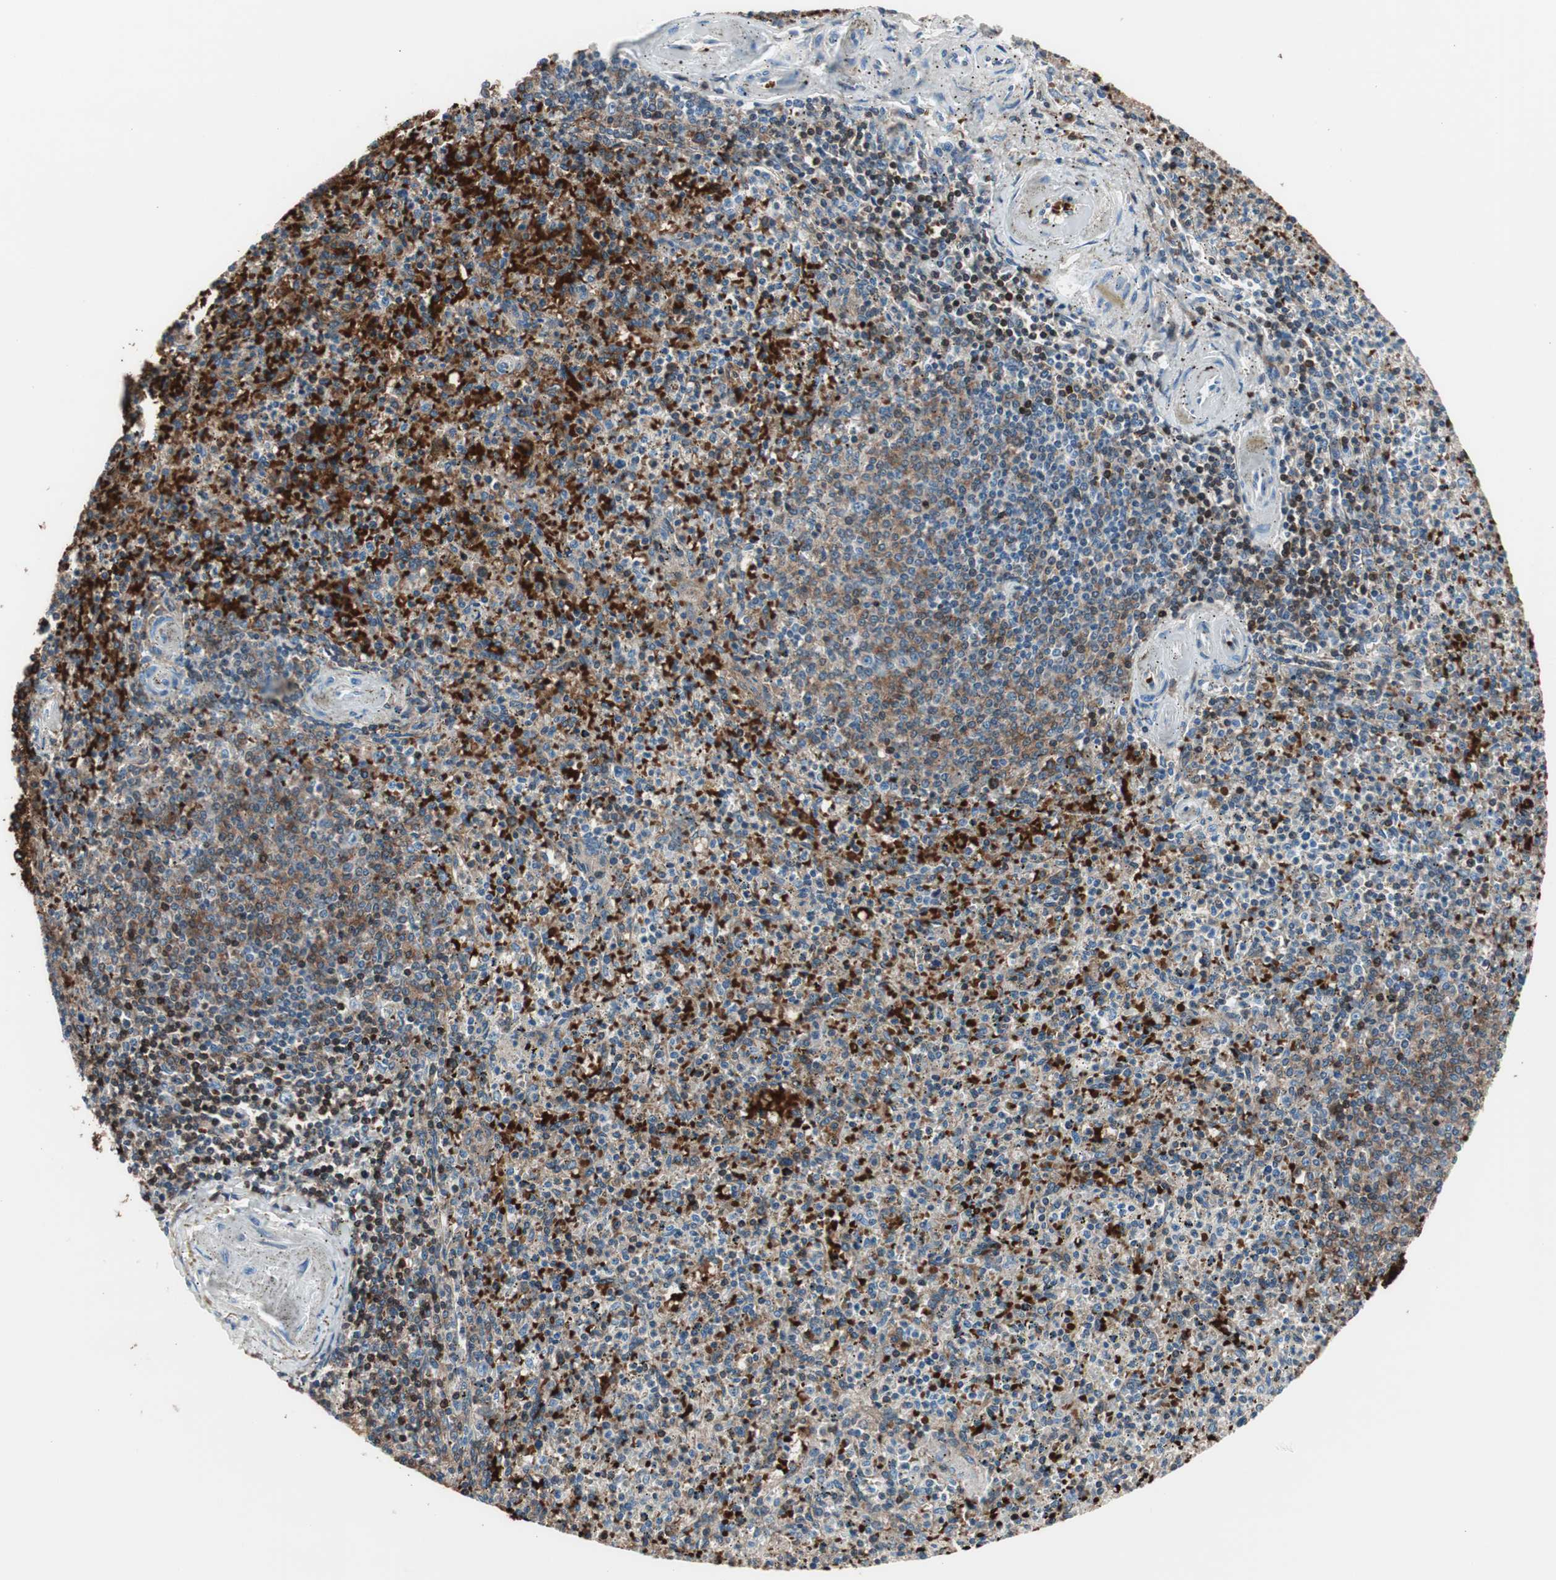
{"staining": {"intensity": "strong", "quantity": "25%-75%", "location": "cytoplasmic/membranous,nuclear"}, "tissue": "spleen", "cell_type": "Cells in red pulp", "image_type": "normal", "snomed": [{"axis": "morphology", "description": "Normal tissue, NOS"}, {"axis": "topography", "description": "Spleen"}], "caption": "Immunohistochemistry photomicrograph of normal spleen stained for a protein (brown), which shows high levels of strong cytoplasmic/membranous,nuclear positivity in approximately 25%-75% of cells in red pulp.", "gene": "PRDX2", "patient": {"sex": "male", "age": 72}}